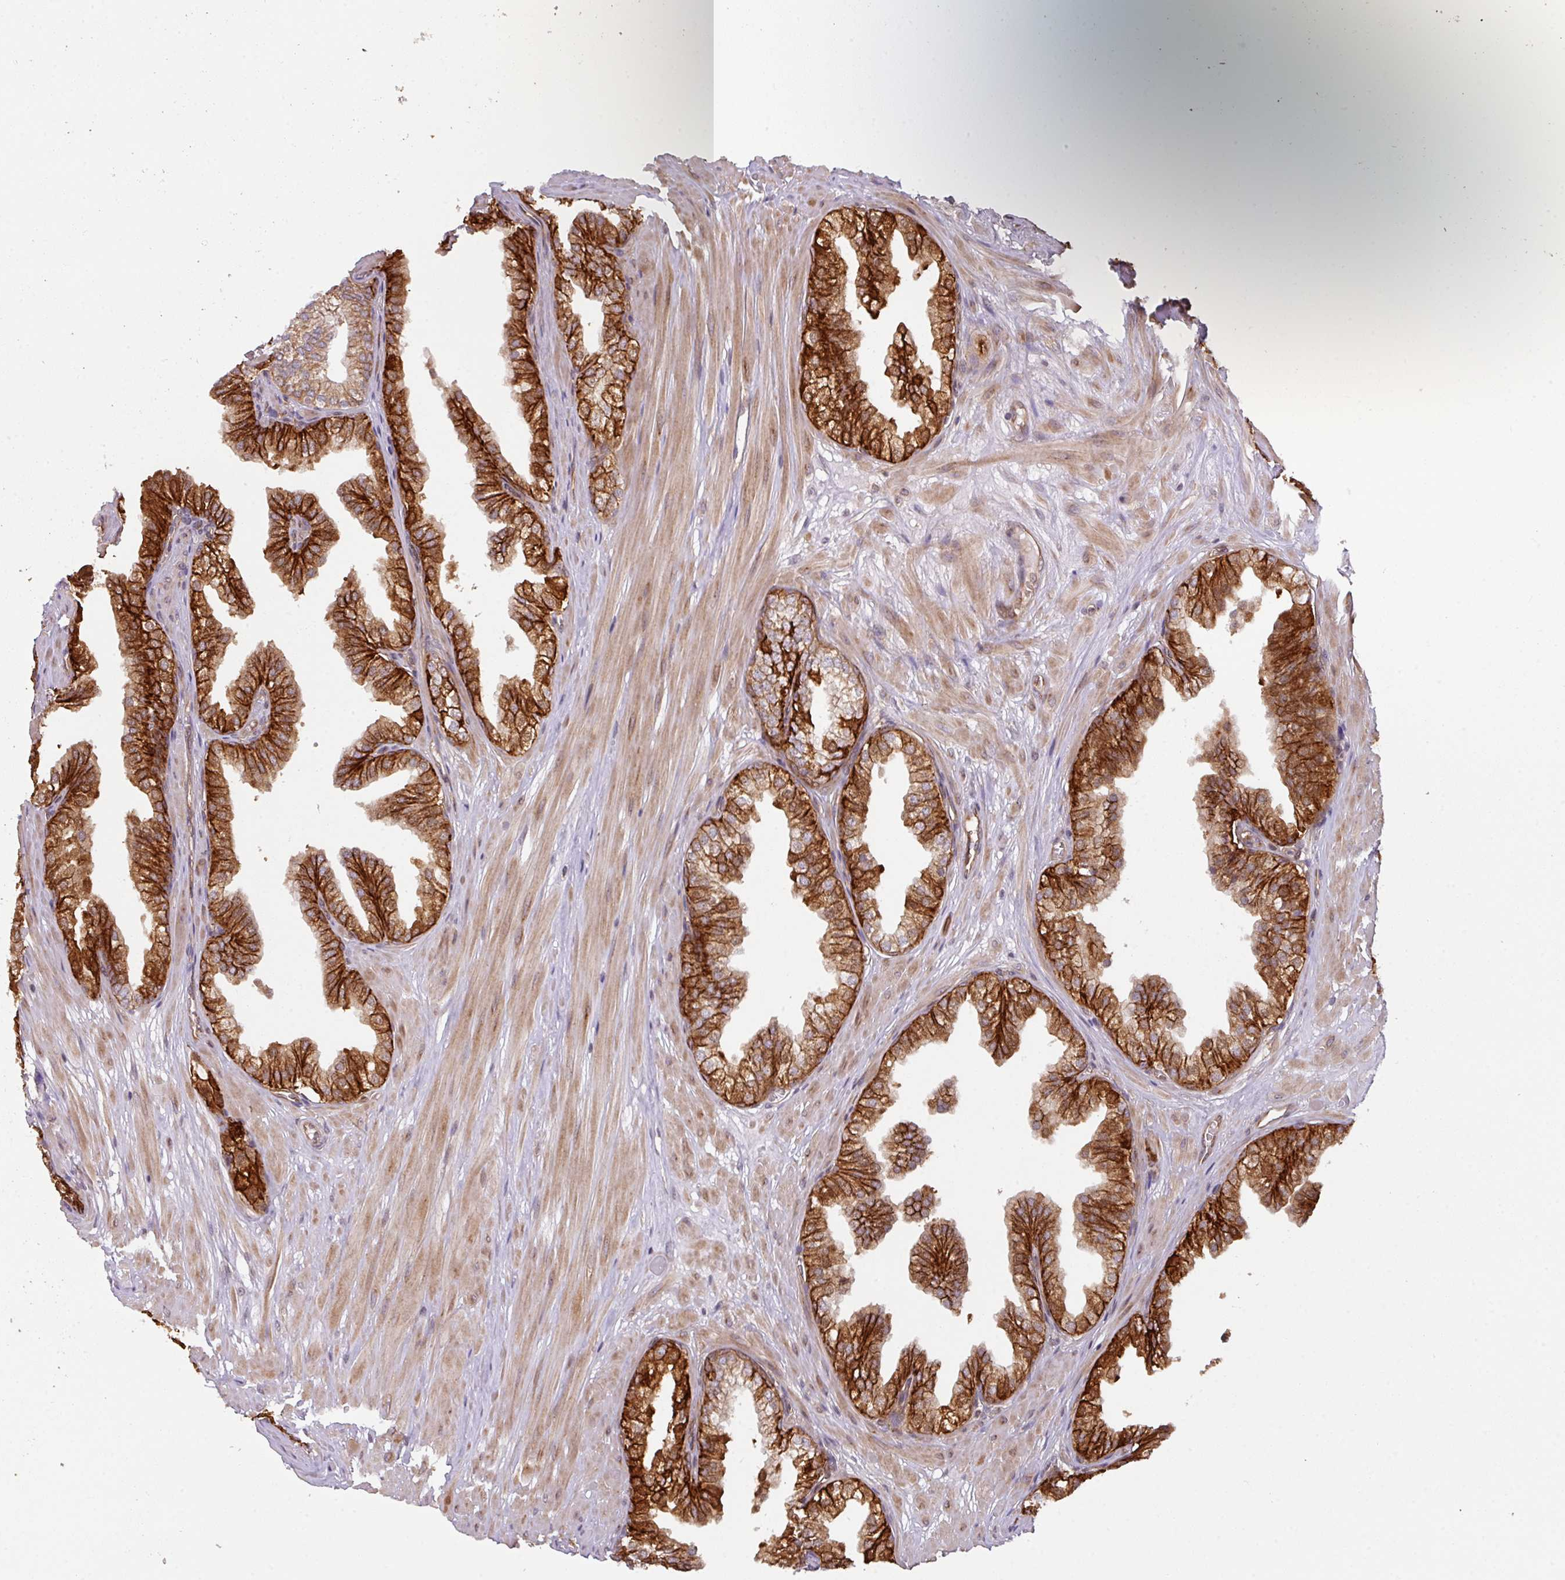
{"staining": {"intensity": "strong", "quantity": ">75%", "location": "cytoplasmic/membranous"}, "tissue": "prostate", "cell_type": "Glandular cells", "image_type": "normal", "snomed": [{"axis": "morphology", "description": "Normal tissue, NOS"}, {"axis": "topography", "description": "Prostate"}, {"axis": "topography", "description": "Peripheral nerve tissue"}], "caption": "Immunohistochemistry (IHC) of normal prostate reveals high levels of strong cytoplasmic/membranous expression in approximately >75% of glandular cells. (IHC, brightfield microscopy, high magnification).", "gene": "CYFIP2", "patient": {"sex": "male", "age": 55}}